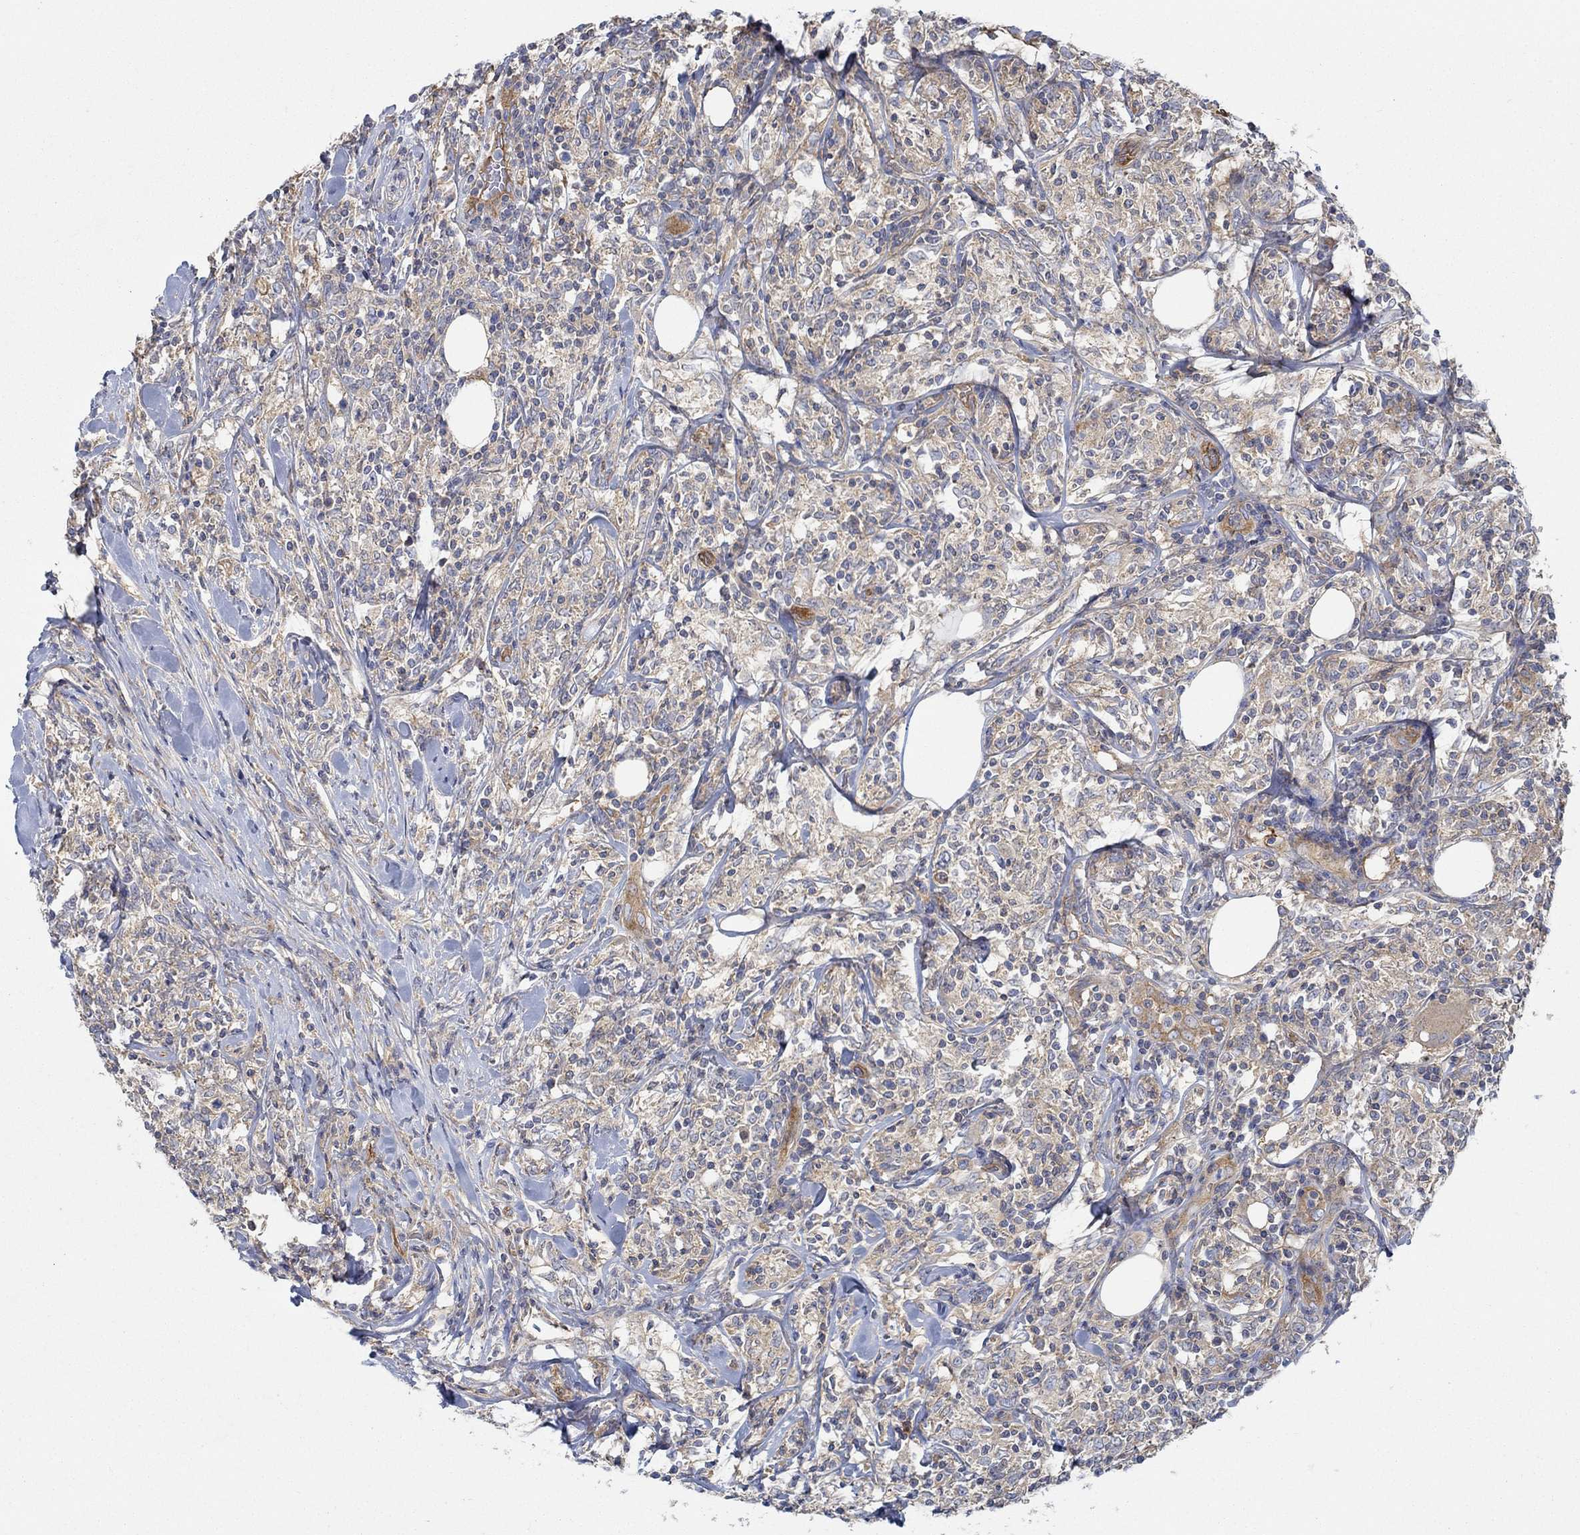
{"staining": {"intensity": "negative", "quantity": "none", "location": "none"}, "tissue": "lymphoma", "cell_type": "Tumor cells", "image_type": "cancer", "snomed": [{"axis": "morphology", "description": "Malignant lymphoma, non-Hodgkin's type, High grade"}, {"axis": "topography", "description": "Lymph node"}], "caption": "Tumor cells are negative for brown protein staining in high-grade malignant lymphoma, non-Hodgkin's type.", "gene": "SPAG9", "patient": {"sex": "female", "age": 84}}